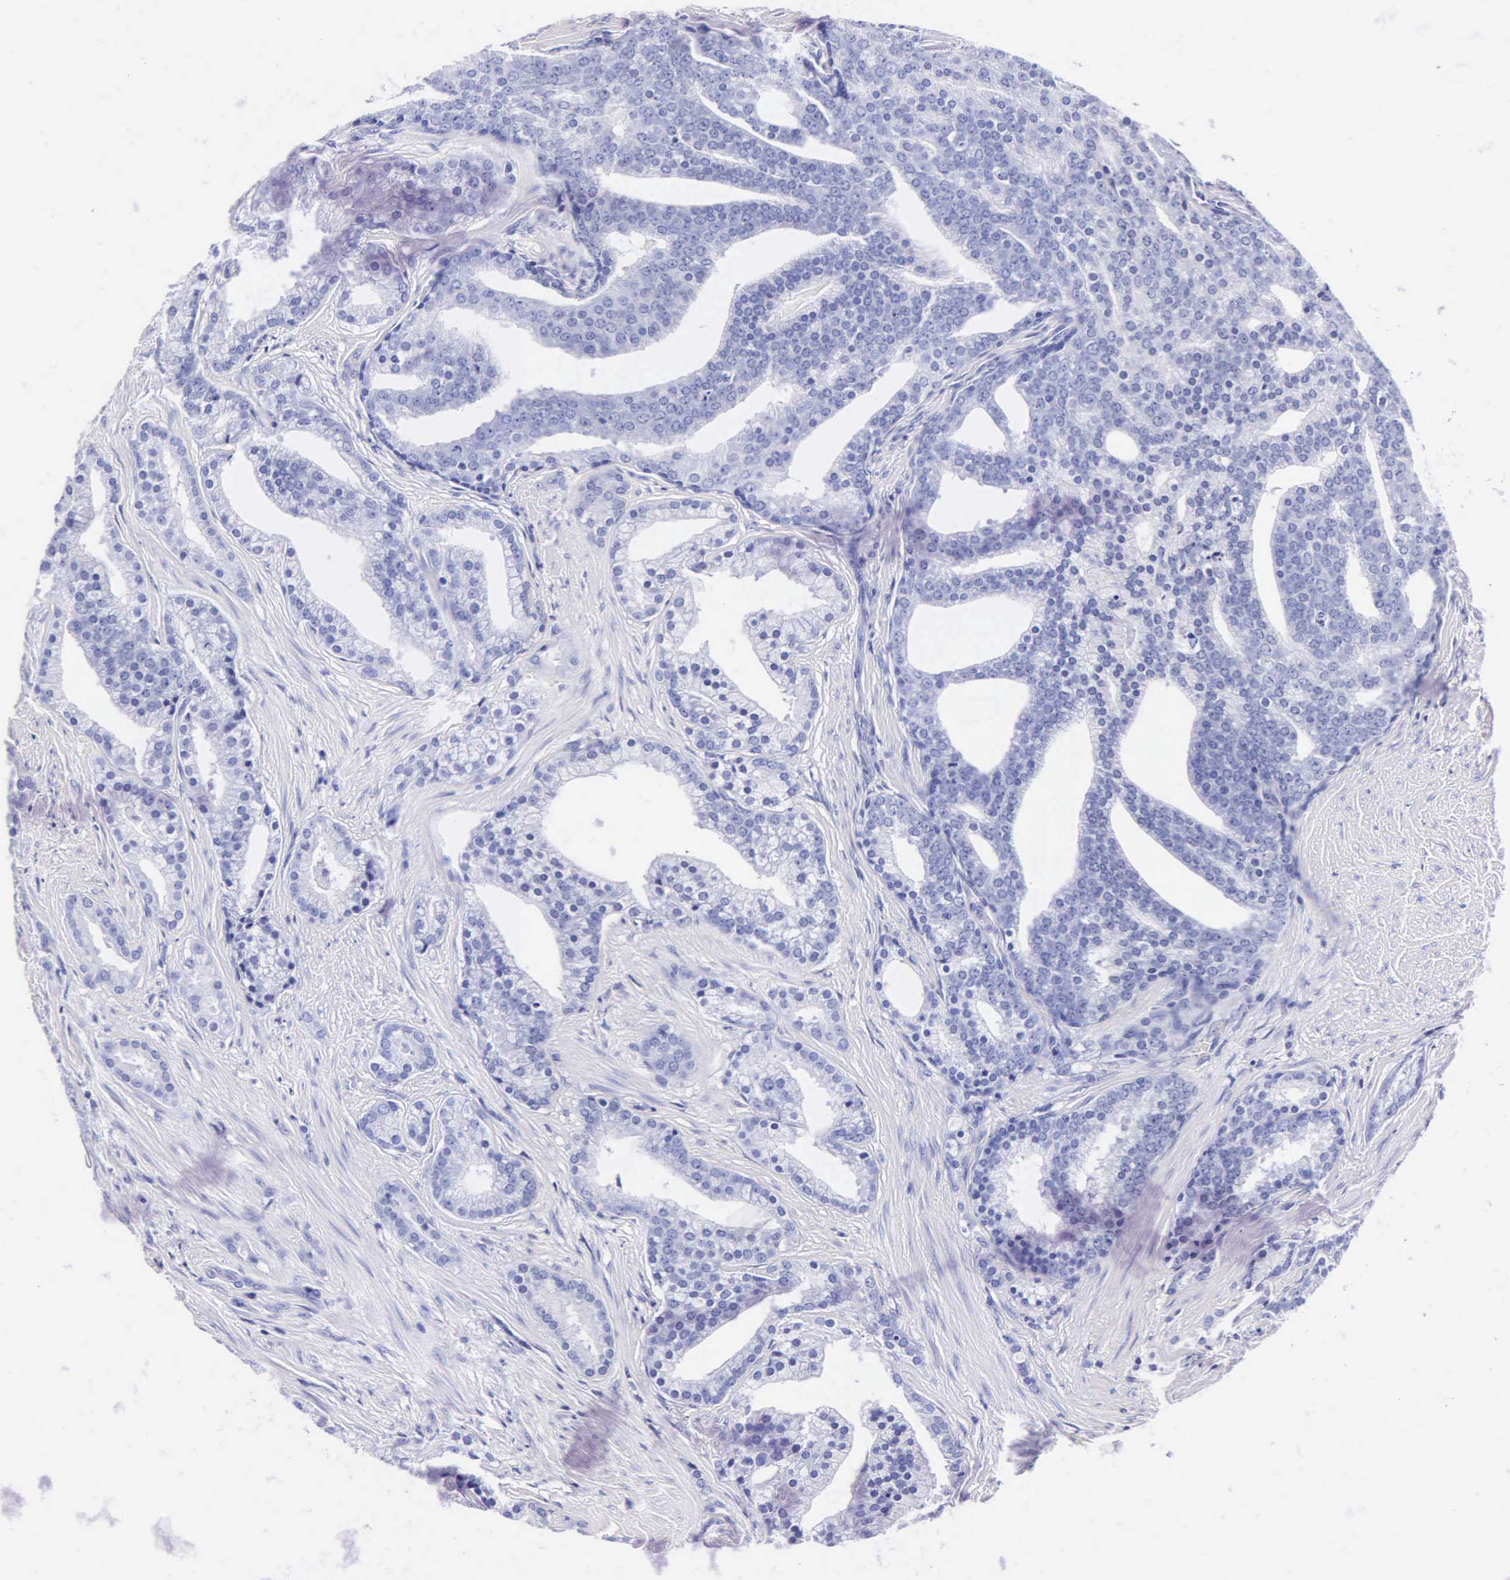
{"staining": {"intensity": "negative", "quantity": "none", "location": "none"}, "tissue": "prostate cancer", "cell_type": "Tumor cells", "image_type": "cancer", "snomed": [{"axis": "morphology", "description": "Adenocarcinoma, Low grade"}, {"axis": "topography", "description": "Prostate"}], "caption": "This photomicrograph is of prostate adenocarcinoma (low-grade) stained with immunohistochemistry to label a protein in brown with the nuclei are counter-stained blue. There is no expression in tumor cells.", "gene": "MB", "patient": {"sex": "male", "age": 71}}